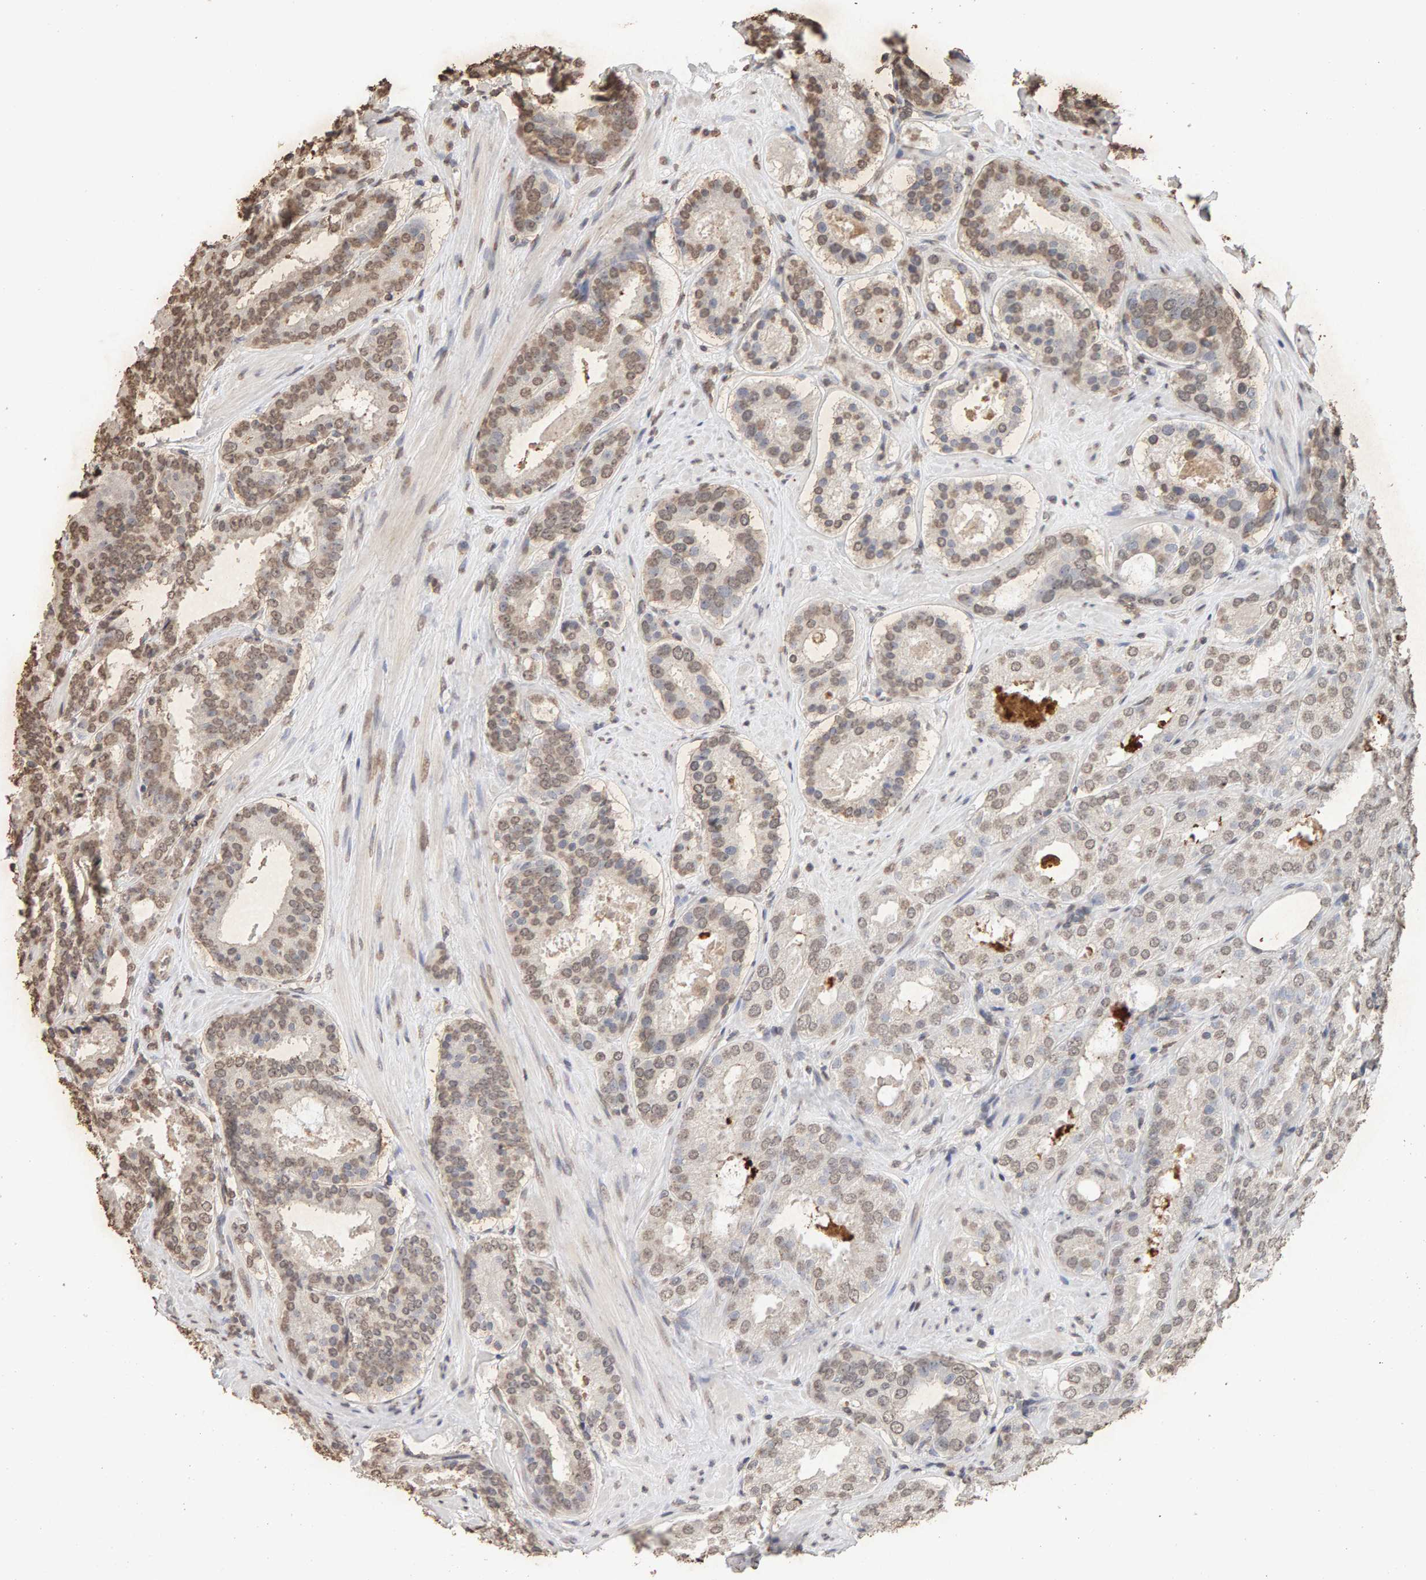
{"staining": {"intensity": "moderate", "quantity": "25%-75%", "location": "nuclear"}, "tissue": "prostate cancer", "cell_type": "Tumor cells", "image_type": "cancer", "snomed": [{"axis": "morphology", "description": "Adenocarcinoma, Low grade"}, {"axis": "topography", "description": "Prostate"}], "caption": "Prostate cancer stained with DAB immunohistochemistry demonstrates medium levels of moderate nuclear staining in about 25%-75% of tumor cells.", "gene": "DNAJB5", "patient": {"sex": "male", "age": 69}}